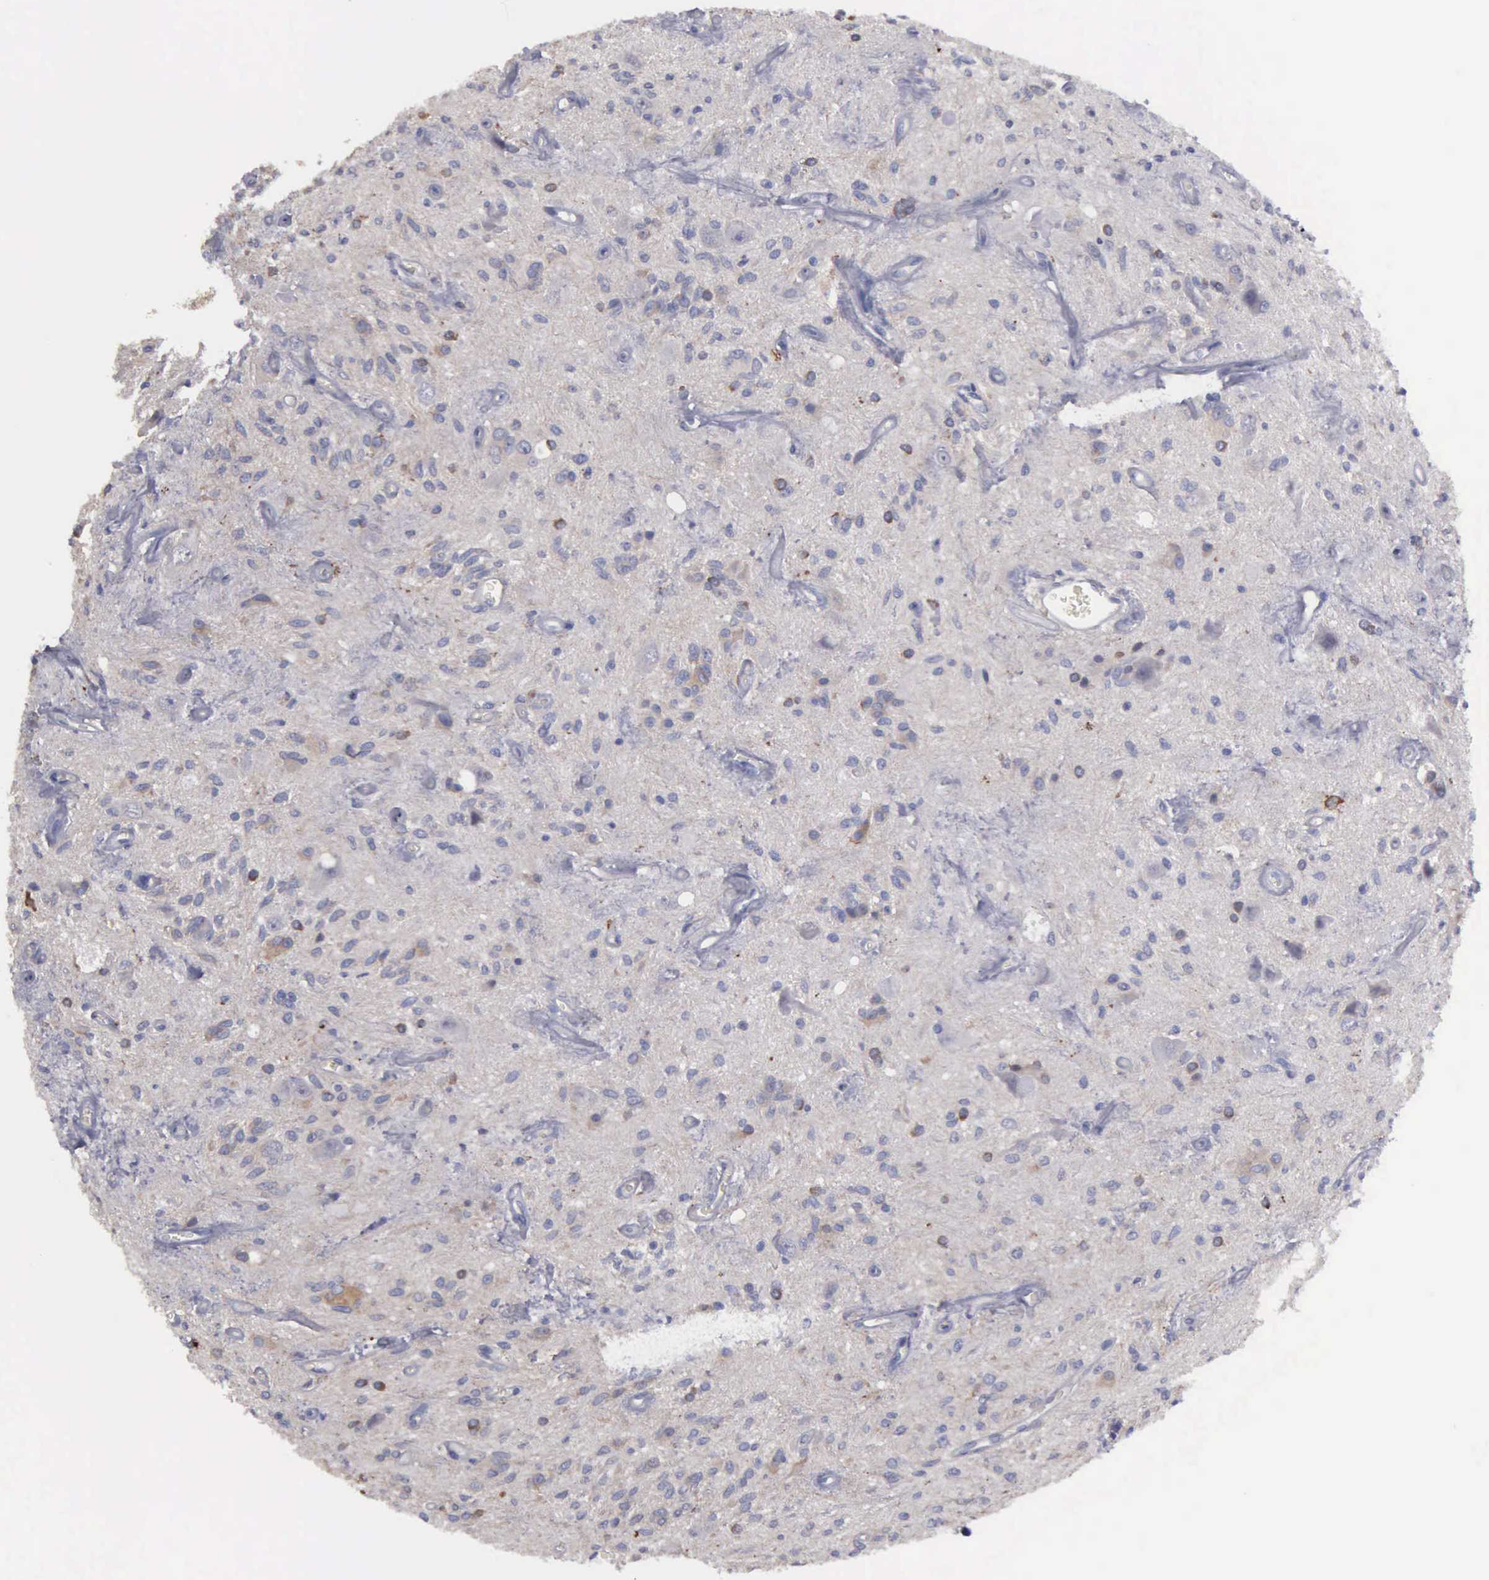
{"staining": {"intensity": "moderate", "quantity": "25%-75%", "location": "cytoplasmic/membranous"}, "tissue": "glioma", "cell_type": "Tumor cells", "image_type": "cancer", "snomed": [{"axis": "morphology", "description": "Glioma, malignant, Low grade"}, {"axis": "topography", "description": "Brain"}], "caption": "A high-resolution image shows immunohistochemistry (IHC) staining of malignant glioma (low-grade), which shows moderate cytoplasmic/membranous positivity in about 25%-75% of tumor cells.", "gene": "RDX", "patient": {"sex": "female", "age": 15}}